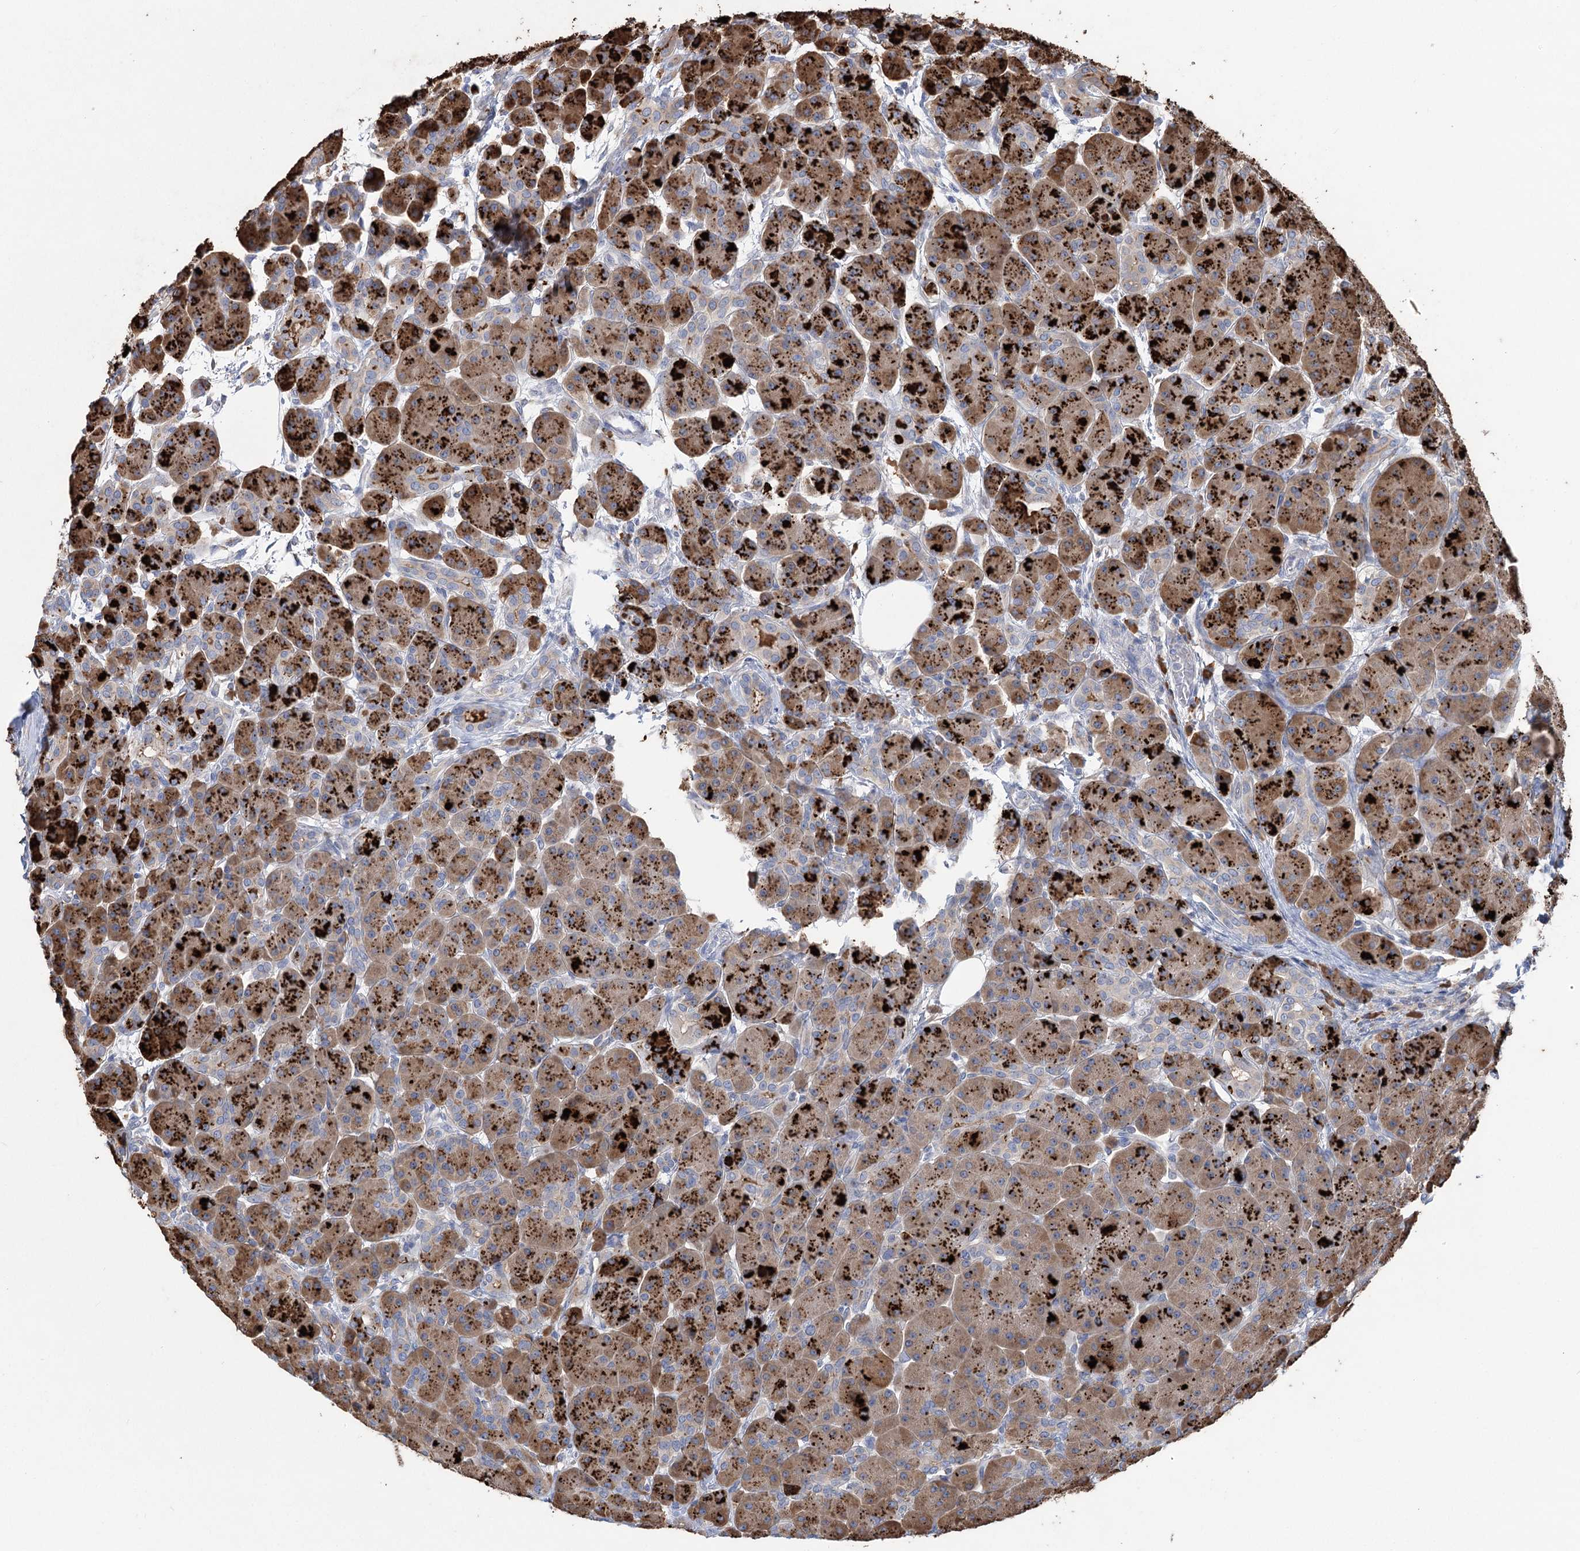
{"staining": {"intensity": "strong", "quantity": "25%-75%", "location": "cytoplasmic/membranous"}, "tissue": "pancreas", "cell_type": "Exocrine glandular cells", "image_type": "normal", "snomed": [{"axis": "morphology", "description": "Normal tissue, NOS"}, {"axis": "topography", "description": "Pancreas"}], "caption": "Immunohistochemical staining of unremarkable pancreas demonstrates 25%-75% levels of strong cytoplasmic/membranous protein staining in about 25%-75% of exocrine glandular cells. The protein is shown in brown color, while the nuclei are stained blue.", "gene": "METTL24", "patient": {"sex": "male", "age": 63}}